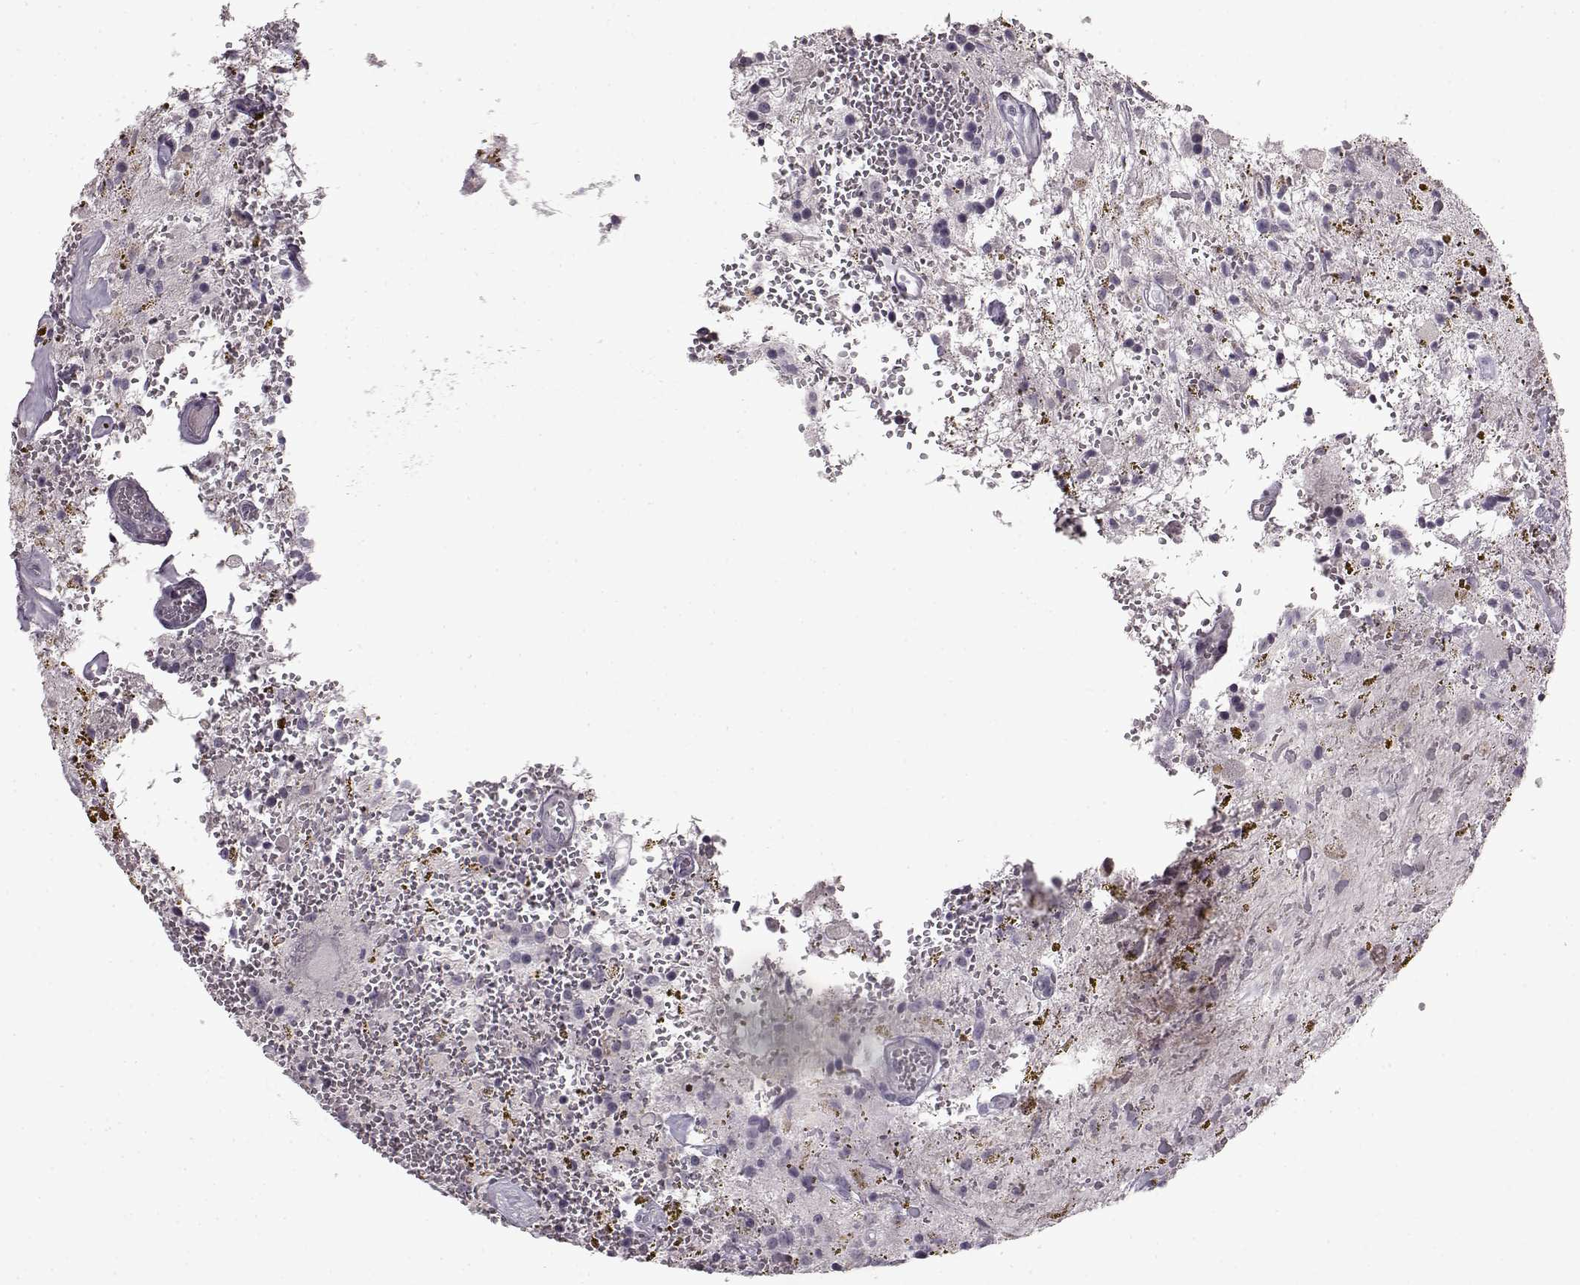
{"staining": {"intensity": "negative", "quantity": "none", "location": "none"}, "tissue": "glioma", "cell_type": "Tumor cells", "image_type": "cancer", "snomed": [{"axis": "morphology", "description": "Glioma, malignant, Low grade"}, {"axis": "topography", "description": "Cerebellum"}], "caption": "Photomicrograph shows no protein staining in tumor cells of glioma tissue. (DAB immunohistochemistry visualized using brightfield microscopy, high magnification).", "gene": "LHB", "patient": {"sex": "female", "age": 14}}